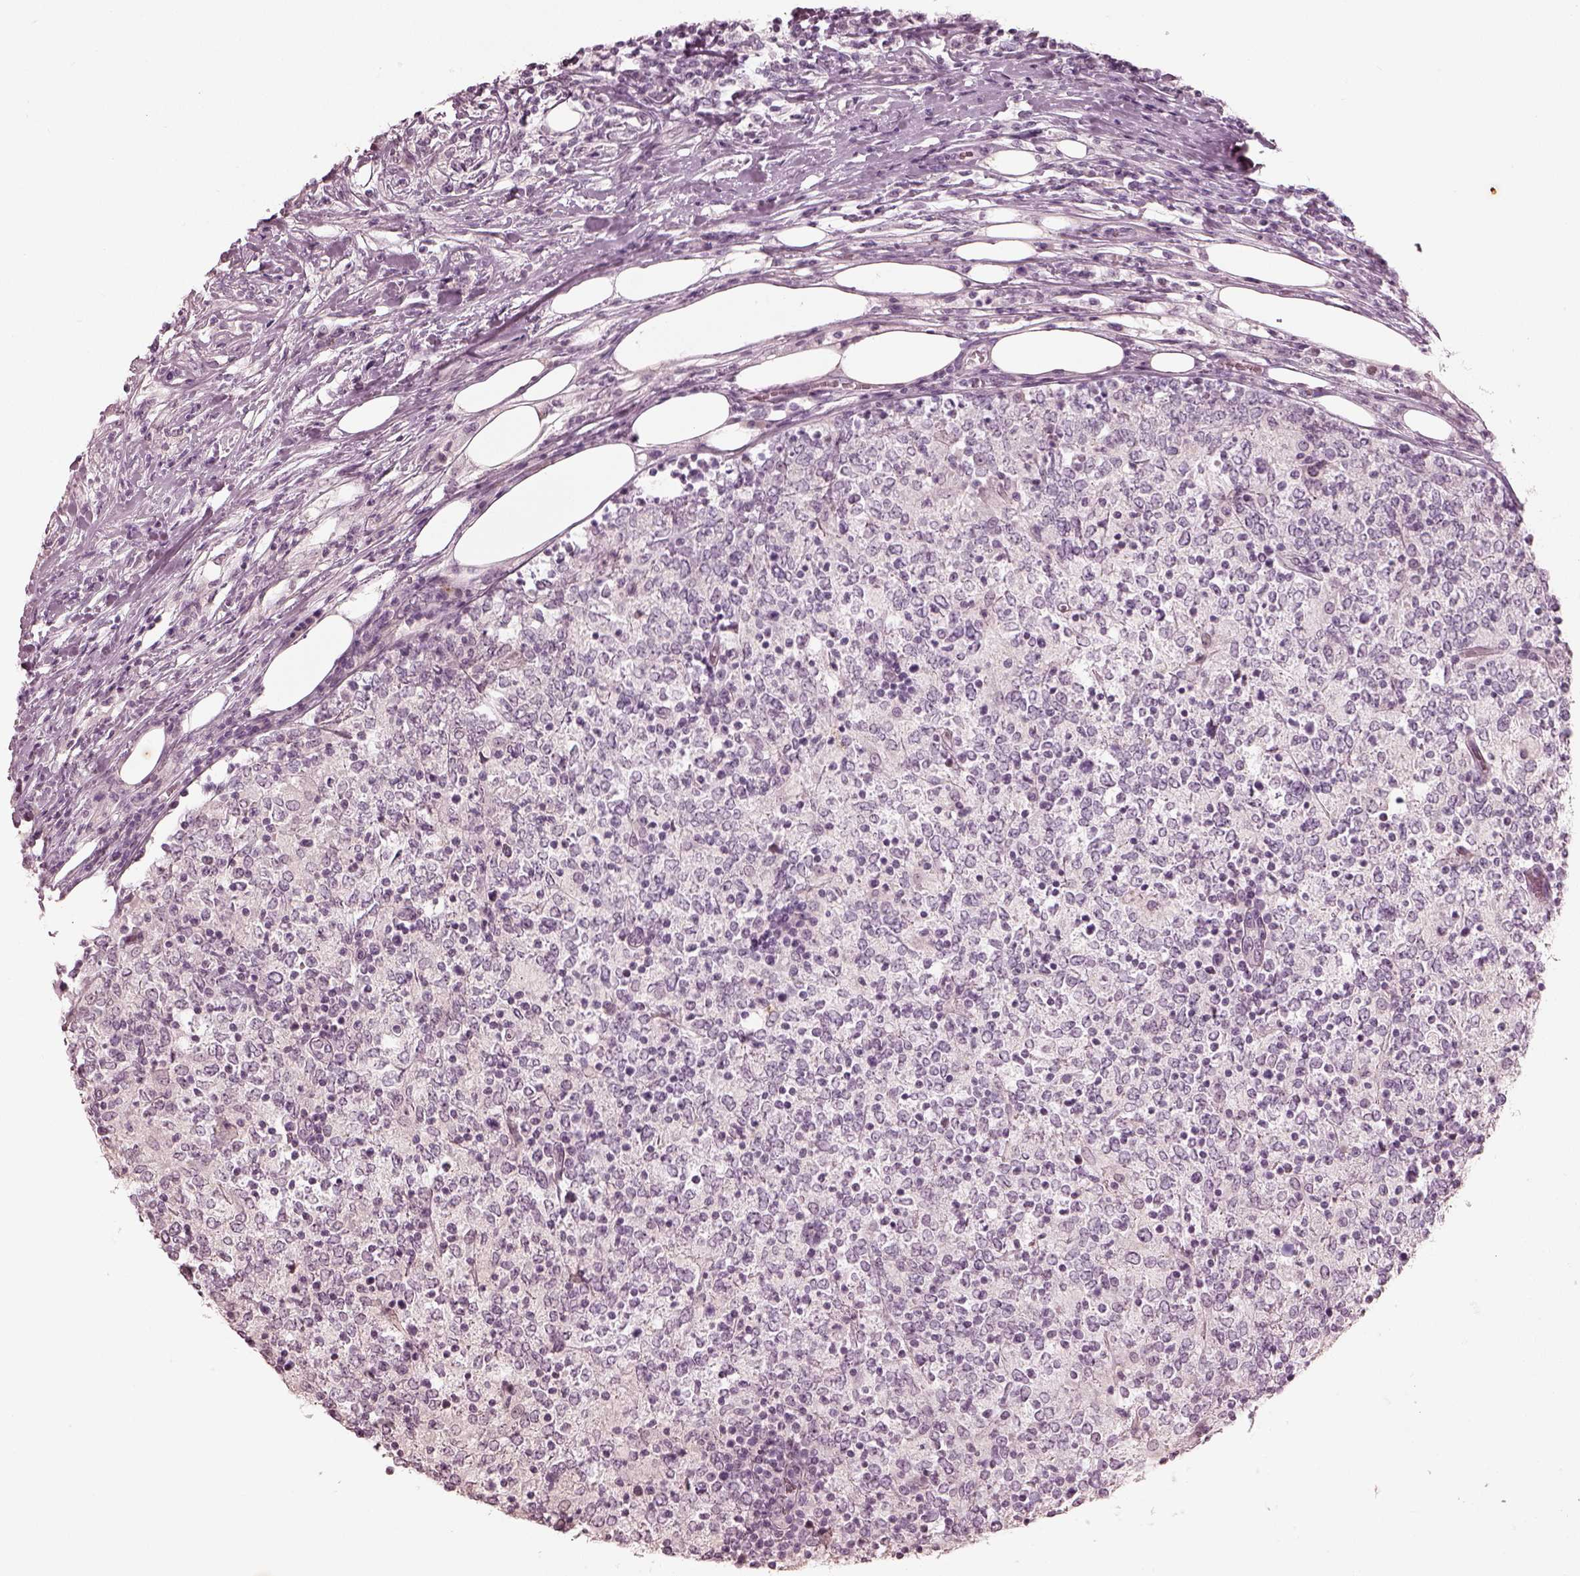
{"staining": {"intensity": "negative", "quantity": "none", "location": "none"}, "tissue": "lymphoma", "cell_type": "Tumor cells", "image_type": "cancer", "snomed": [{"axis": "morphology", "description": "Malignant lymphoma, non-Hodgkin's type, High grade"}, {"axis": "topography", "description": "Lymph node"}], "caption": "This is an immunohistochemistry histopathology image of human malignant lymphoma, non-Hodgkin's type (high-grade). There is no positivity in tumor cells.", "gene": "ADRB3", "patient": {"sex": "female", "age": 84}}